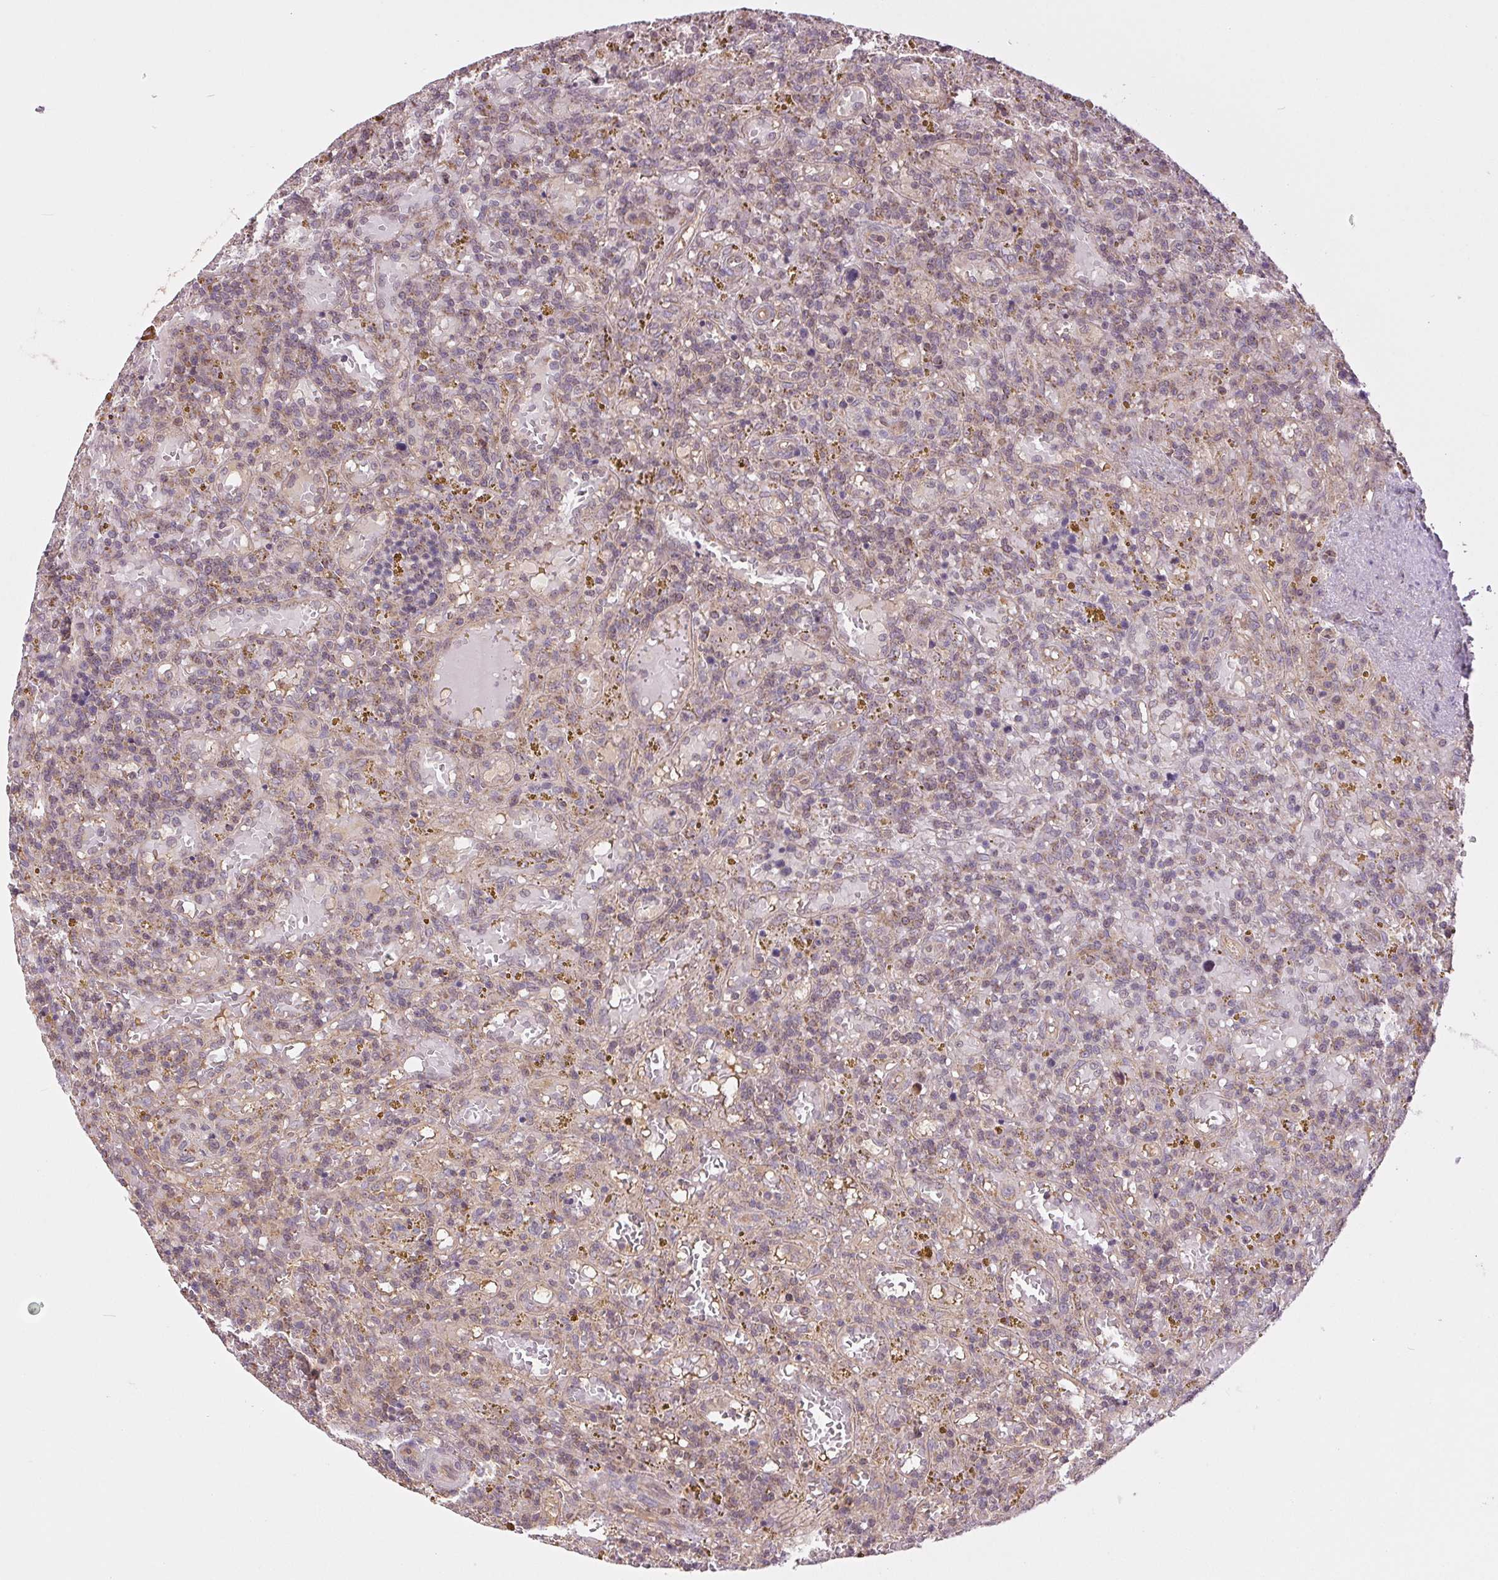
{"staining": {"intensity": "moderate", "quantity": "<25%", "location": "cytoplasmic/membranous"}, "tissue": "lymphoma", "cell_type": "Tumor cells", "image_type": "cancer", "snomed": [{"axis": "morphology", "description": "Malignant lymphoma, non-Hodgkin's type, Low grade"}, {"axis": "topography", "description": "Spleen"}], "caption": "Human lymphoma stained with a brown dye shows moderate cytoplasmic/membranous positive staining in approximately <25% of tumor cells.", "gene": "MAP3K5", "patient": {"sex": "female", "age": 65}}